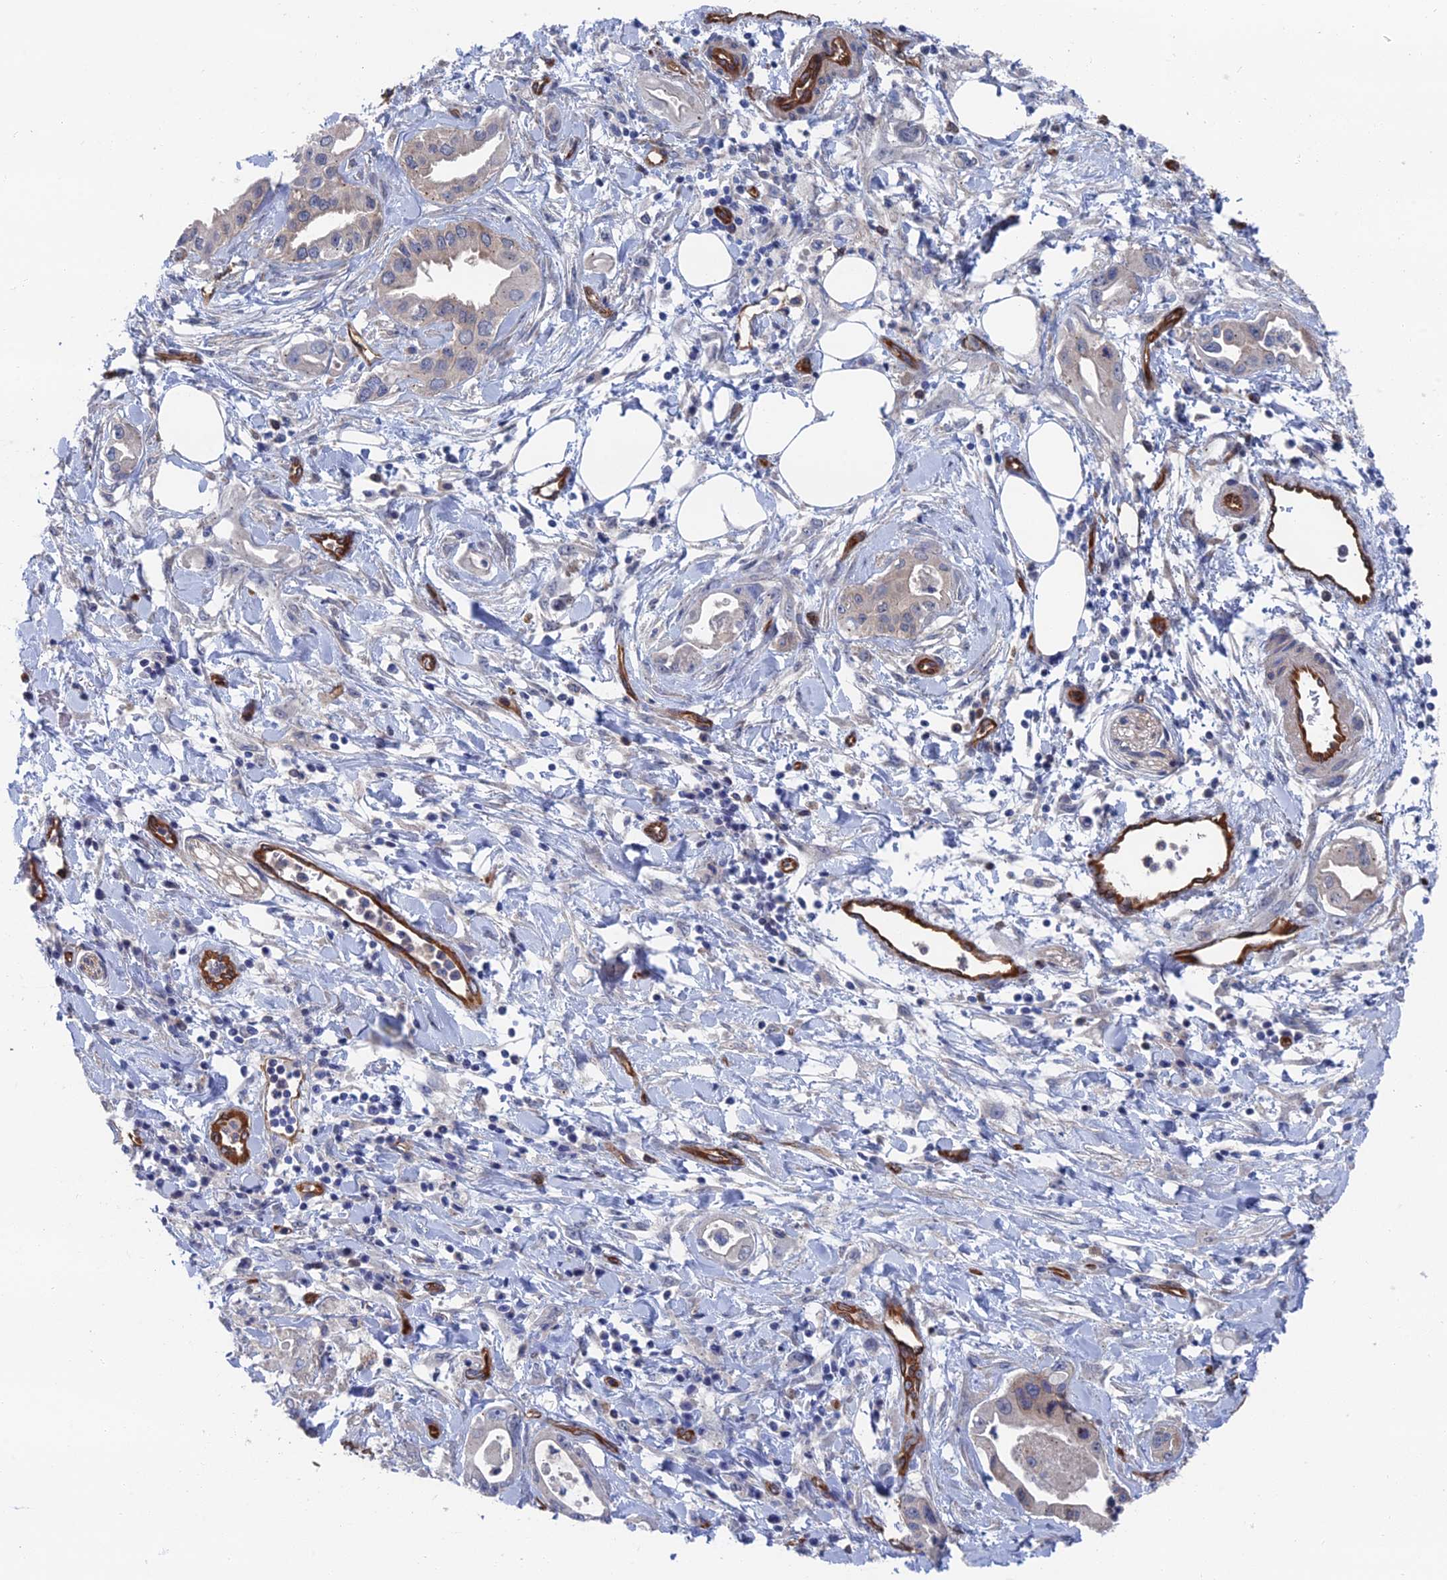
{"staining": {"intensity": "negative", "quantity": "none", "location": "none"}, "tissue": "pancreatic cancer", "cell_type": "Tumor cells", "image_type": "cancer", "snomed": [{"axis": "morphology", "description": "Adenocarcinoma, NOS"}, {"axis": "topography", "description": "Pancreas"}], "caption": "Tumor cells are negative for protein expression in human pancreatic cancer (adenocarcinoma).", "gene": "ARAP3", "patient": {"sex": "female", "age": 77}}